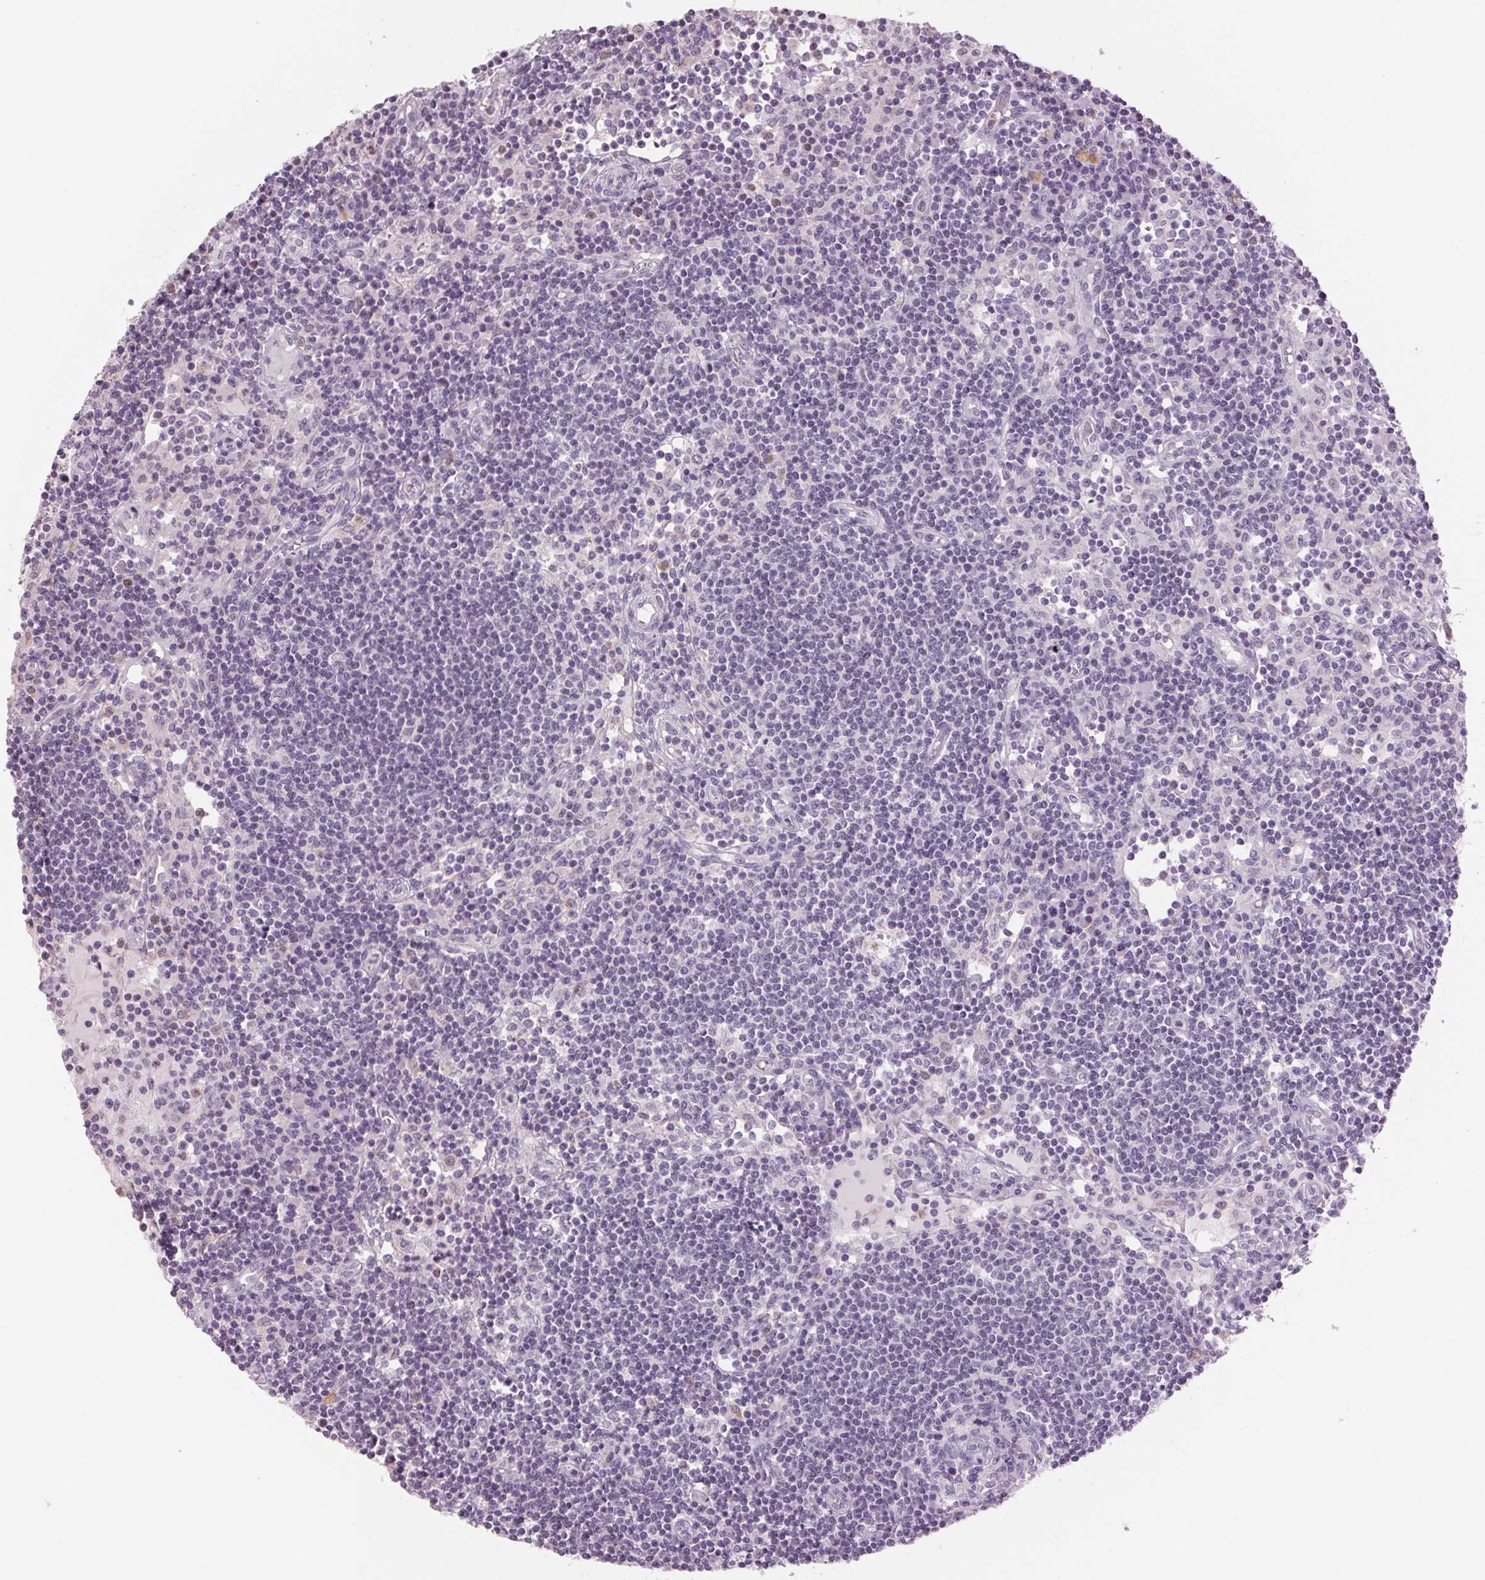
{"staining": {"intensity": "negative", "quantity": "none", "location": "none"}, "tissue": "lymph node", "cell_type": "Germinal center cells", "image_type": "normal", "snomed": [{"axis": "morphology", "description": "Normal tissue, NOS"}, {"axis": "topography", "description": "Lymph node"}], "caption": "Germinal center cells are negative for brown protein staining in benign lymph node. (DAB (3,3'-diaminobenzidine) IHC visualized using brightfield microscopy, high magnification).", "gene": "MPO", "patient": {"sex": "female", "age": 72}}